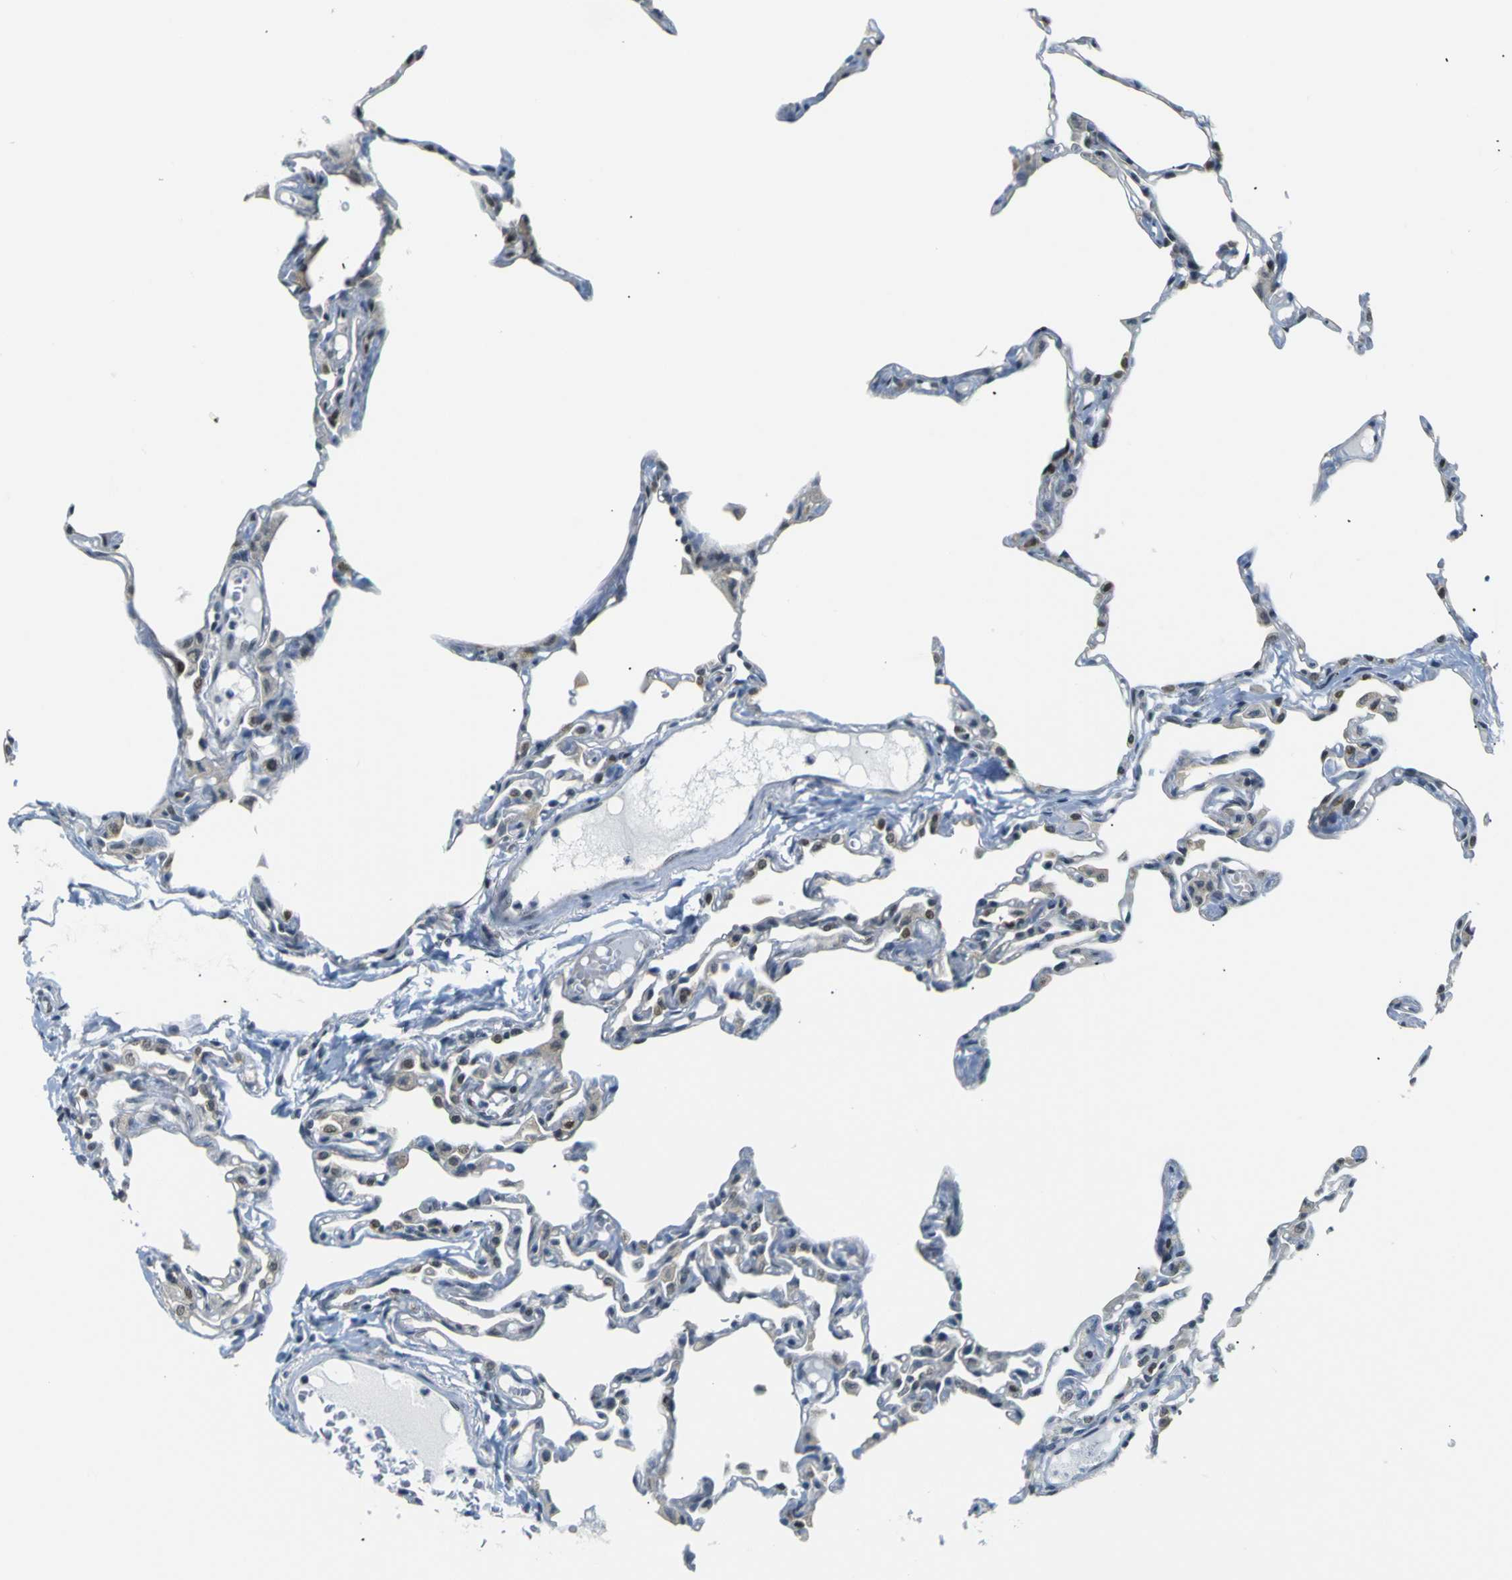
{"staining": {"intensity": "moderate", "quantity": "<25%", "location": "nuclear"}, "tissue": "lung", "cell_type": "Alveolar cells", "image_type": "normal", "snomed": [{"axis": "morphology", "description": "Normal tissue, NOS"}, {"axis": "topography", "description": "Lung"}], "caption": "This photomicrograph shows benign lung stained with immunohistochemistry to label a protein in brown. The nuclear of alveolar cells show moderate positivity for the protein. Nuclei are counter-stained blue.", "gene": "SKP1", "patient": {"sex": "female", "age": 49}}